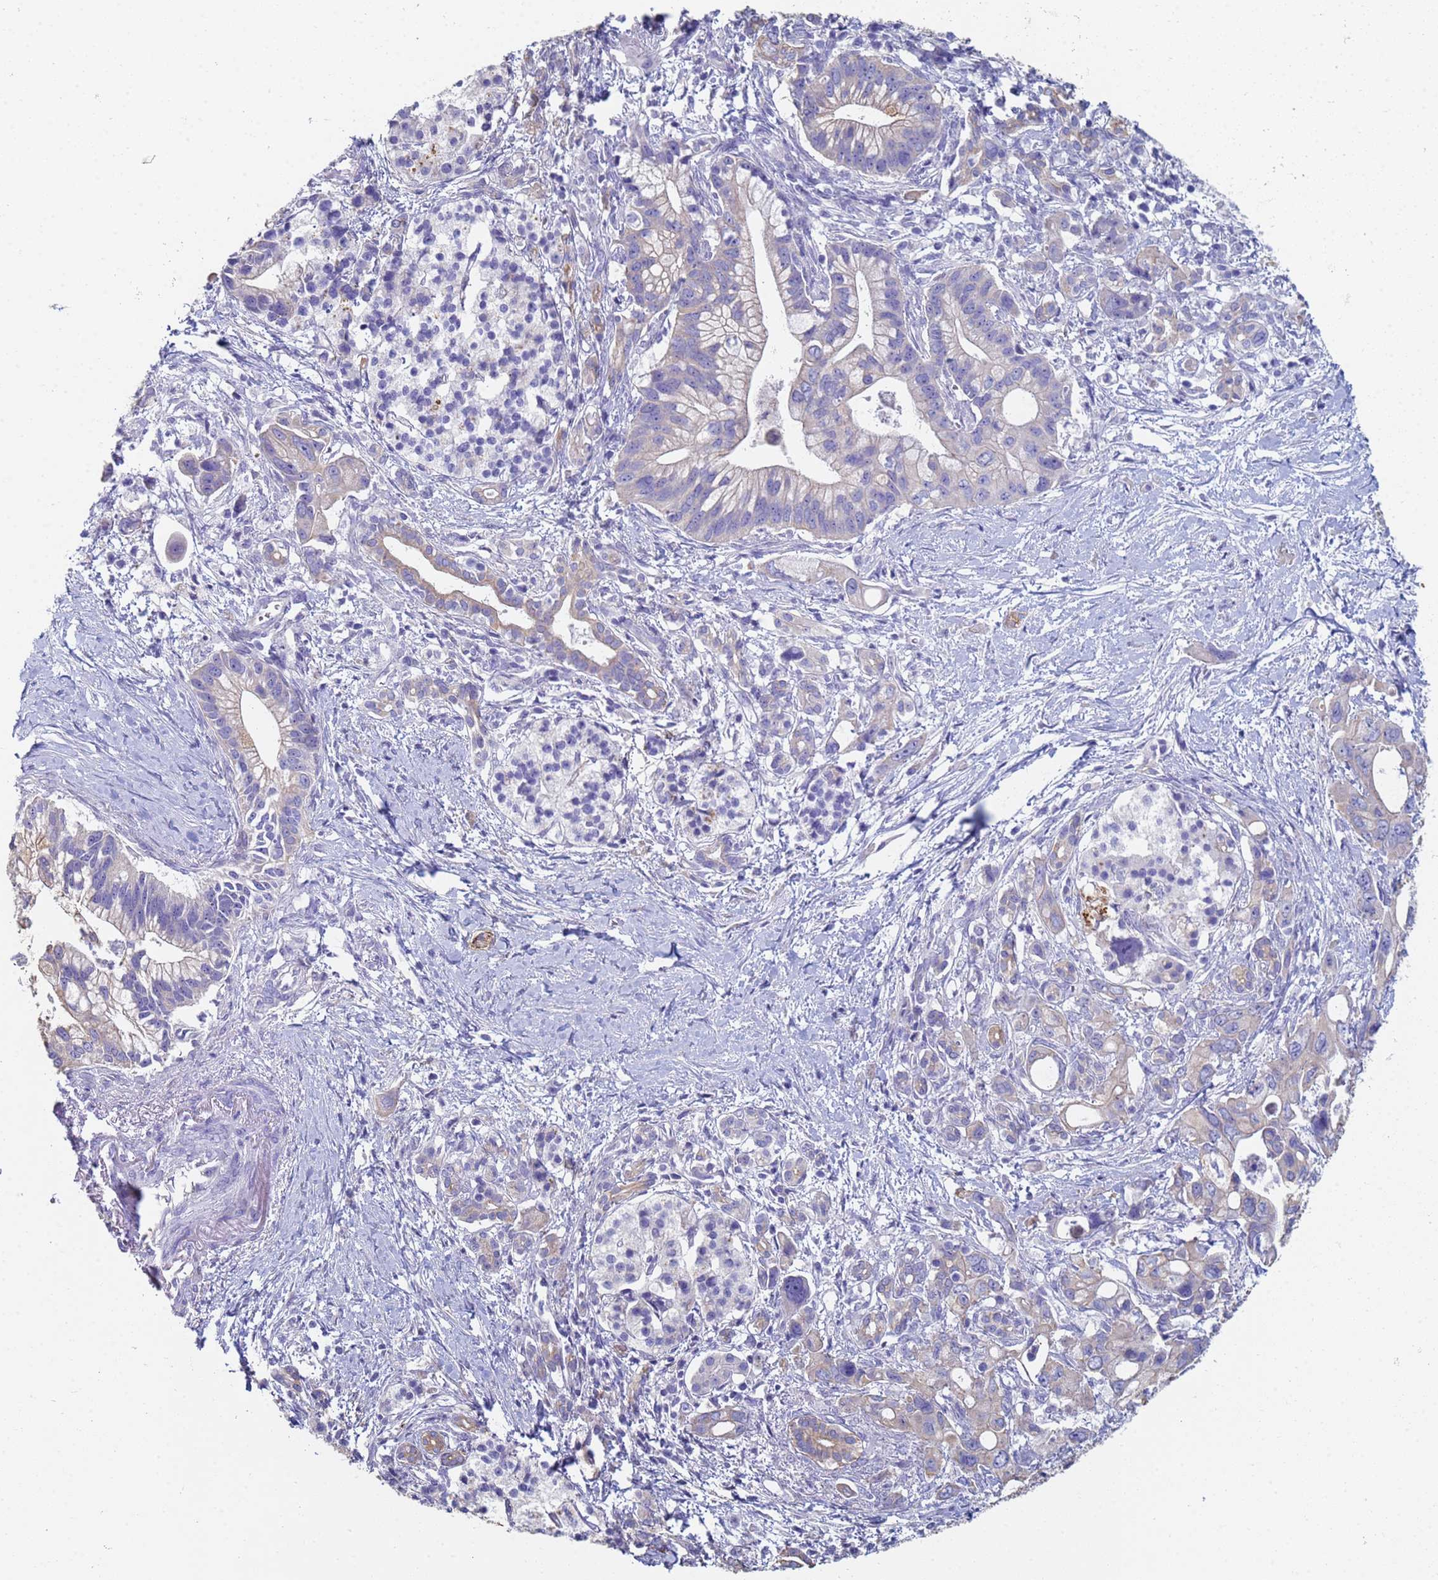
{"staining": {"intensity": "negative", "quantity": "none", "location": "none"}, "tissue": "pancreatic cancer", "cell_type": "Tumor cells", "image_type": "cancer", "snomed": [{"axis": "morphology", "description": "Adenocarcinoma, NOS"}, {"axis": "topography", "description": "Pancreas"}], "caption": "The histopathology image displays no staining of tumor cells in adenocarcinoma (pancreatic).", "gene": "ABCA8", "patient": {"sex": "male", "age": 68}}